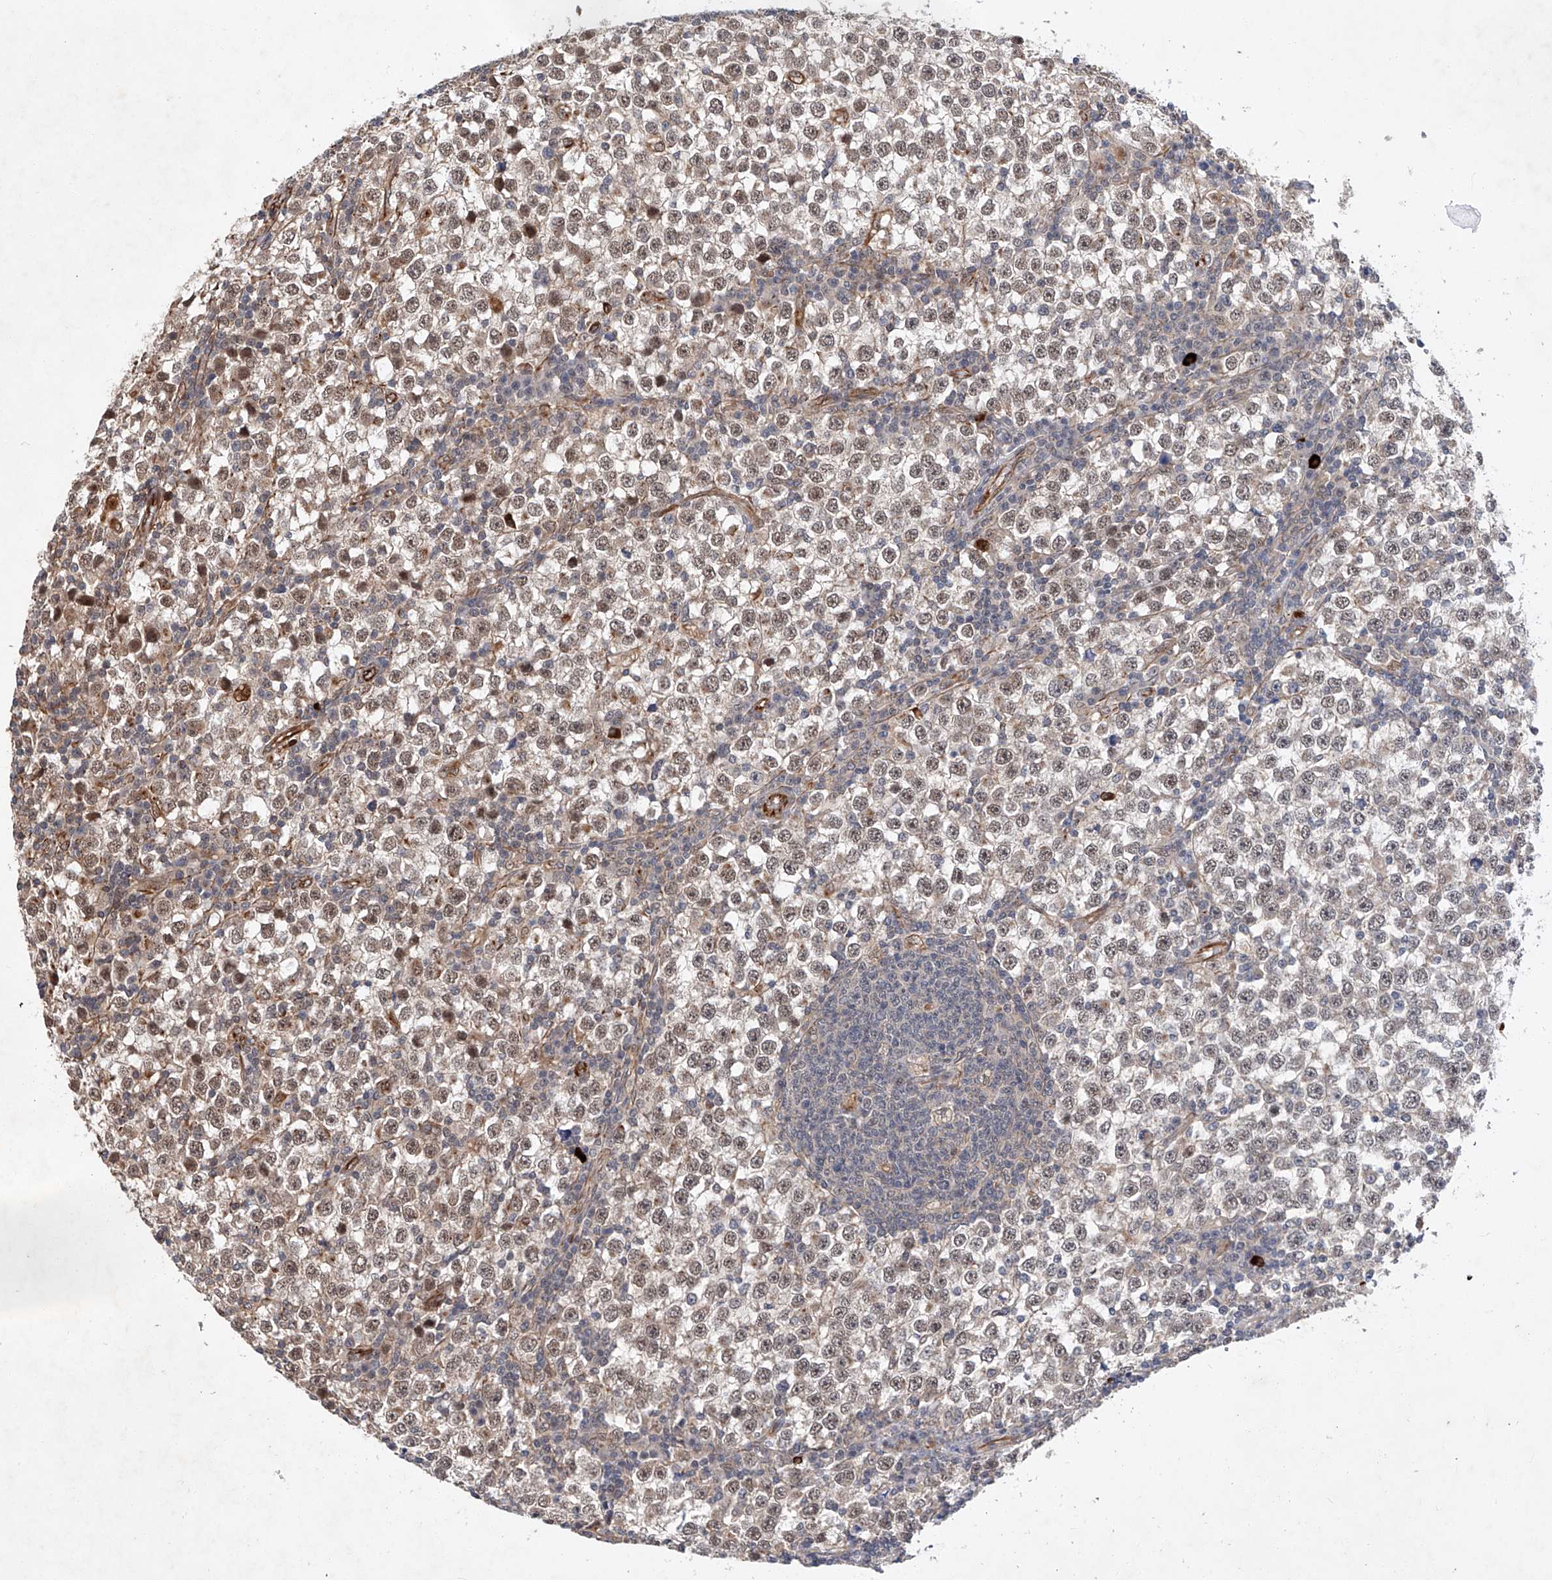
{"staining": {"intensity": "moderate", "quantity": "<25%", "location": "nuclear"}, "tissue": "testis cancer", "cell_type": "Tumor cells", "image_type": "cancer", "snomed": [{"axis": "morphology", "description": "Seminoma, NOS"}, {"axis": "topography", "description": "Testis"}], "caption": "Immunohistochemistry of seminoma (testis) displays low levels of moderate nuclear positivity in about <25% of tumor cells.", "gene": "AMD1", "patient": {"sex": "male", "age": 65}}